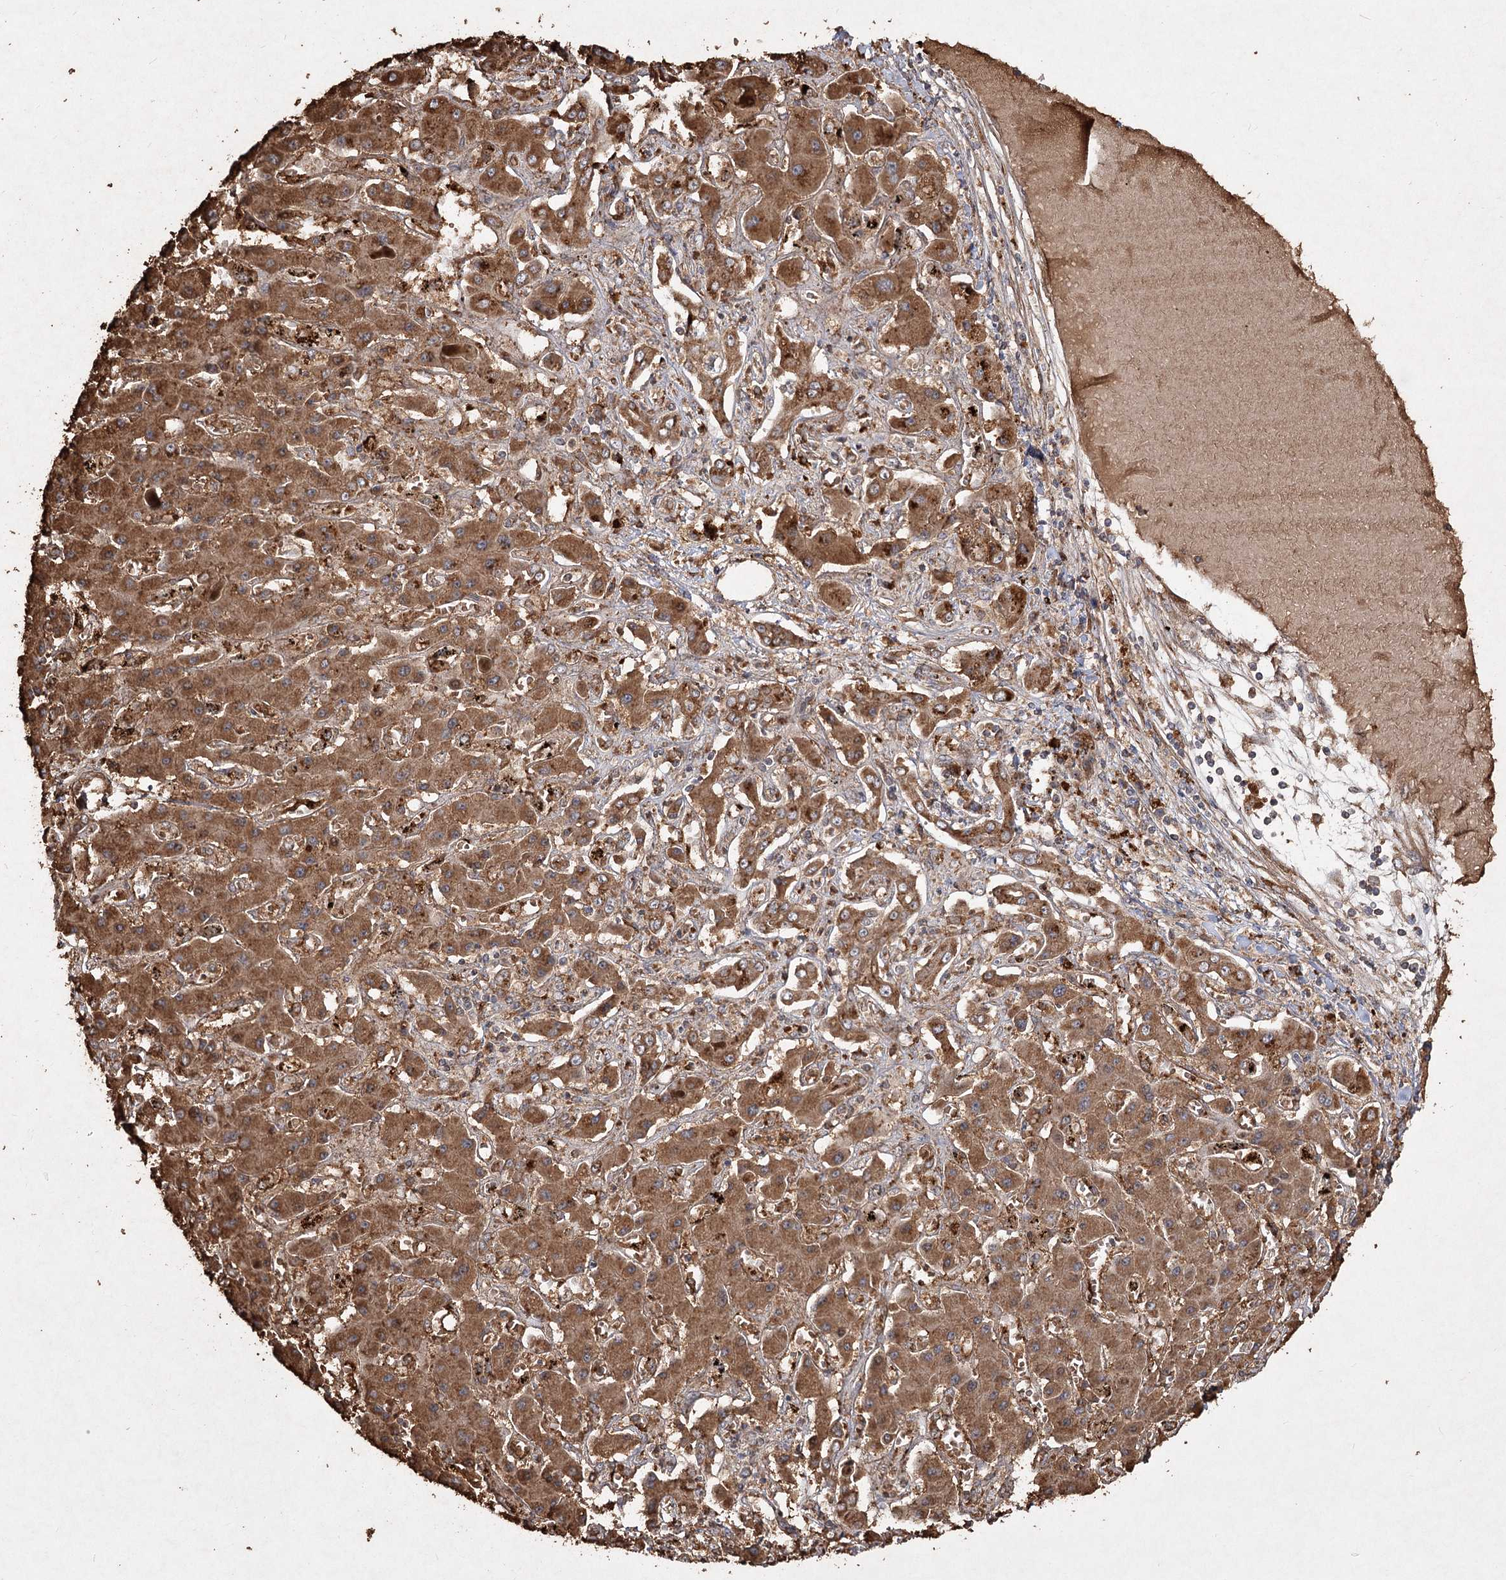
{"staining": {"intensity": "moderate", "quantity": ">75%", "location": "cytoplasmic/membranous"}, "tissue": "liver cancer", "cell_type": "Tumor cells", "image_type": "cancer", "snomed": [{"axis": "morphology", "description": "Cholangiocarcinoma"}, {"axis": "topography", "description": "Liver"}], "caption": "Immunohistochemical staining of human cholangiocarcinoma (liver) reveals medium levels of moderate cytoplasmic/membranous protein staining in about >75% of tumor cells.", "gene": "PIK3C2A", "patient": {"sex": "male", "age": 67}}